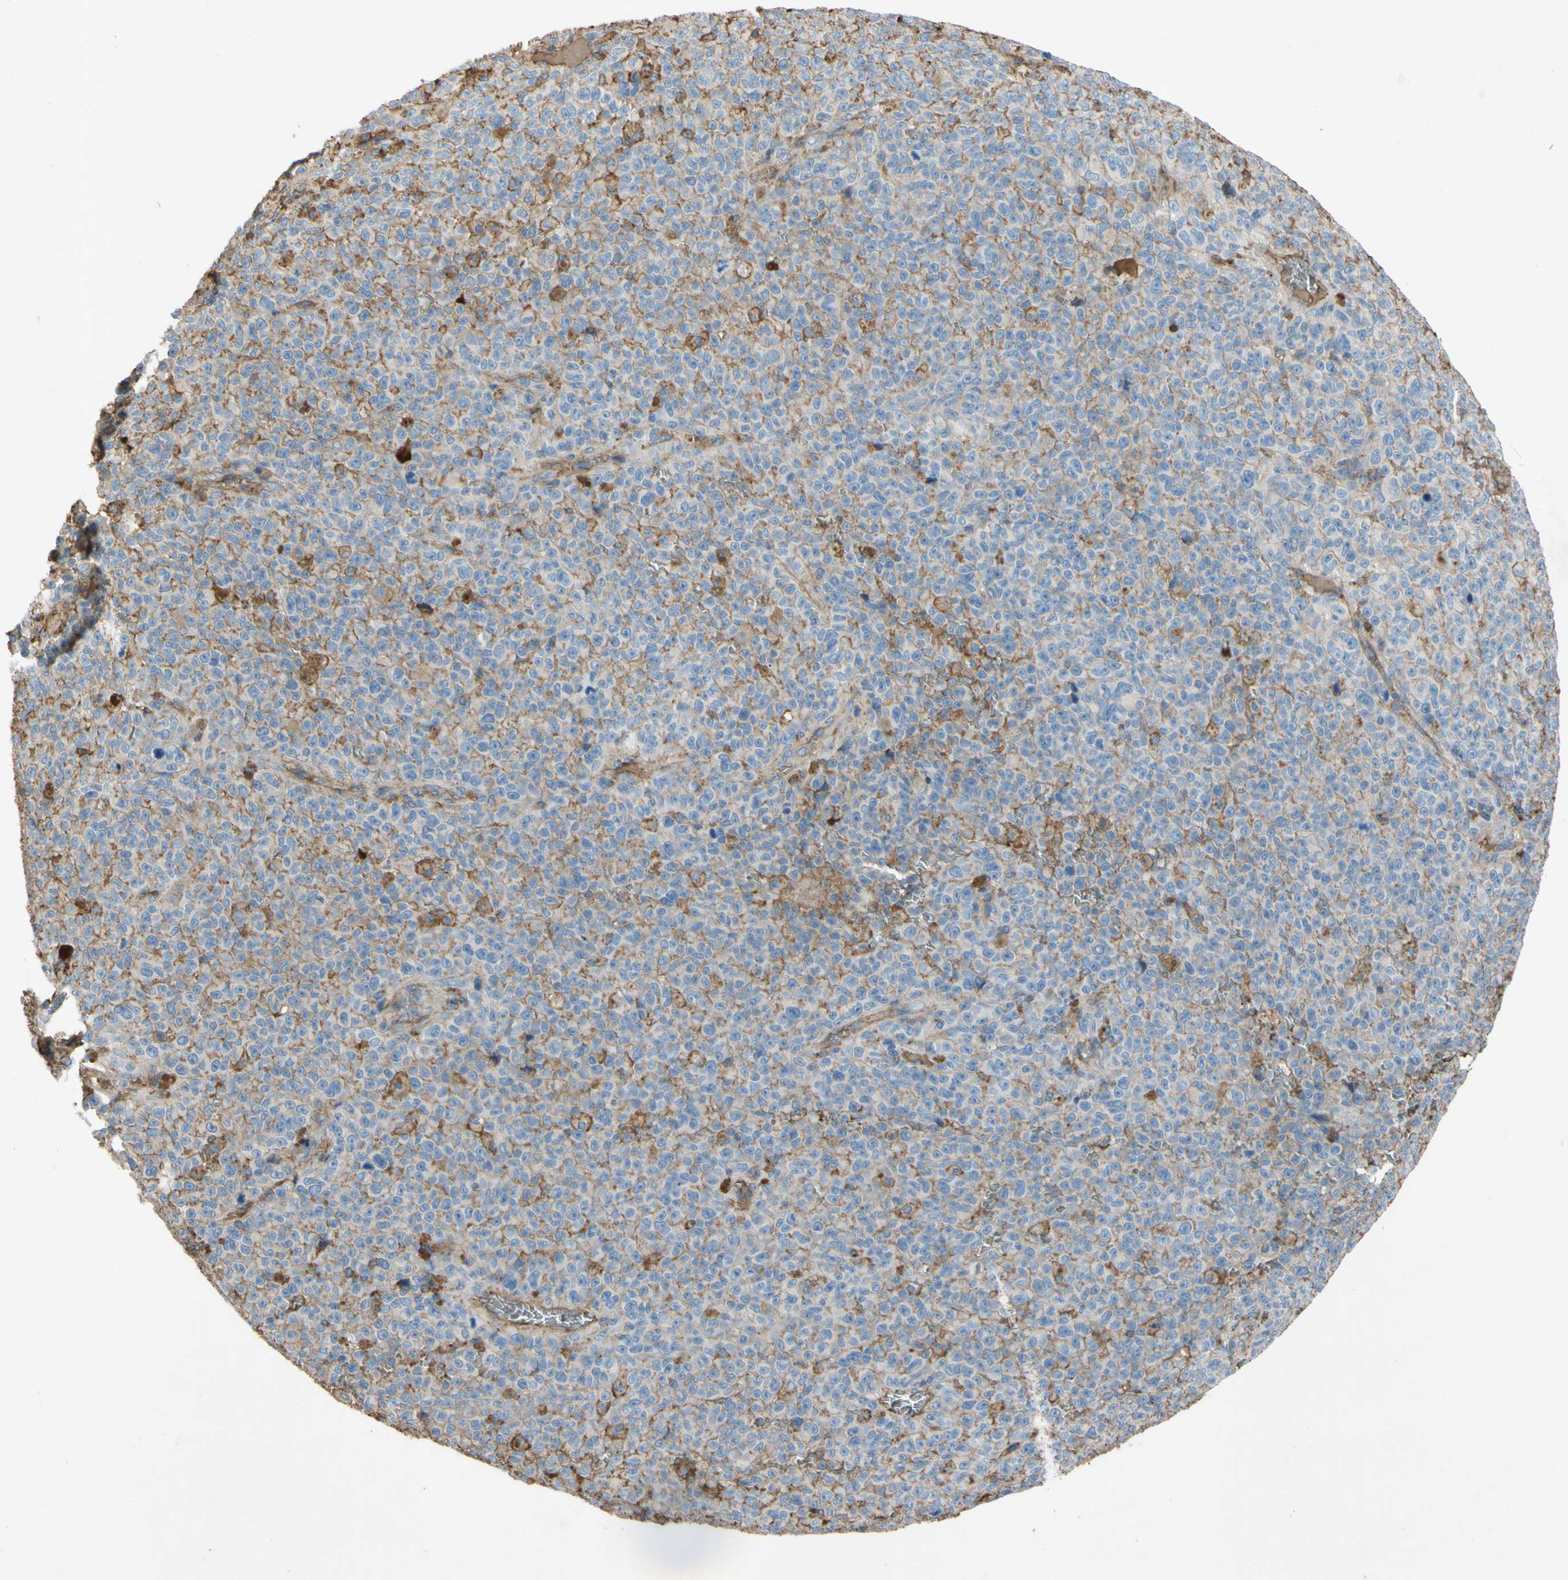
{"staining": {"intensity": "moderate", "quantity": "<25%", "location": "cytoplasmic/membranous"}, "tissue": "melanoma", "cell_type": "Tumor cells", "image_type": "cancer", "snomed": [{"axis": "morphology", "description": "Malignant melanoma, NOS"}, {"axis": "topography", "description": "Skin"}], "caption": "Immunohistochemistry (IHC) photomicrograph of melanoma stained for a protein (brown), which reveals low levels of moderate cytoplasmic/membranous staining in approximately <25% of tumor cells.", "gene": "TIMP2", "patient": {"sex": "female", "age": 82}}